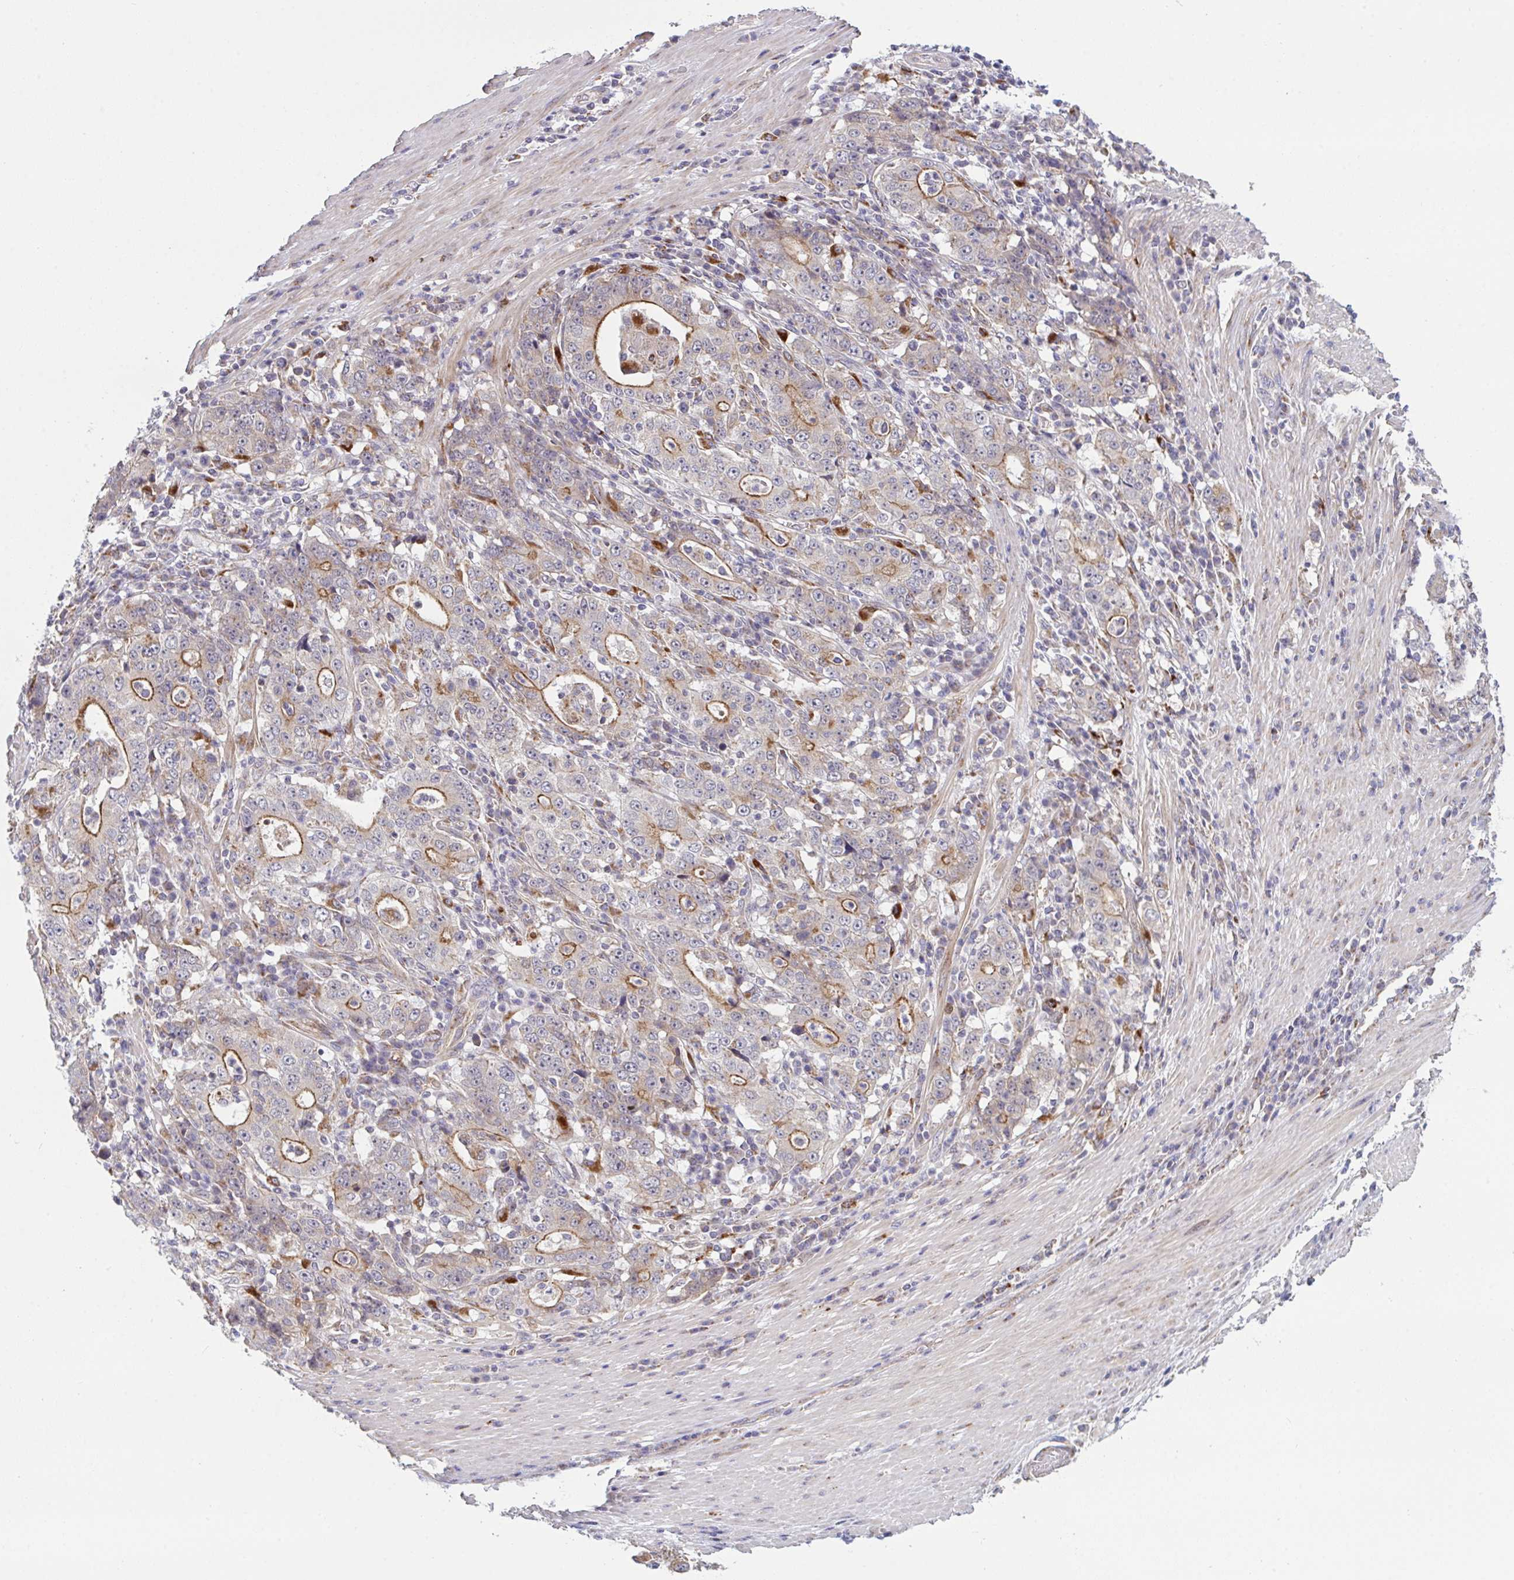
{"staining": {"intensity": "moderate", "quantity": "<25%", "location": "cytoplasmic/membranous"}, "tissue": "stomach cancer", "cell_type": "Tumor cells", "image_type": "cancer", "snomed": [{"axis": "morphology", "description": "Normal tissue, NOS"}, {"axis": "morphology", "description": "Adenocarcinoma, NOS"}, {"axis": "topography", "description": "Stomach, upper"}, {"axis": "topography", "description": "Stomach"}], "caption": "Immunohistochemistry (IHC) of stomach cancer (adenocarcinoma) demonstrates low levels of moderate cytoplasmic/membranous expression in approximately <25% of tumor cells. The protein of interest is stained brown, and the nuclei are stained in blue (DAB (3,3'-diaminobenzidine) IHC with brightfield microscopy, high magnification).", "gene": "XAF1", "patient": {"sex": "male", "age": 59}}